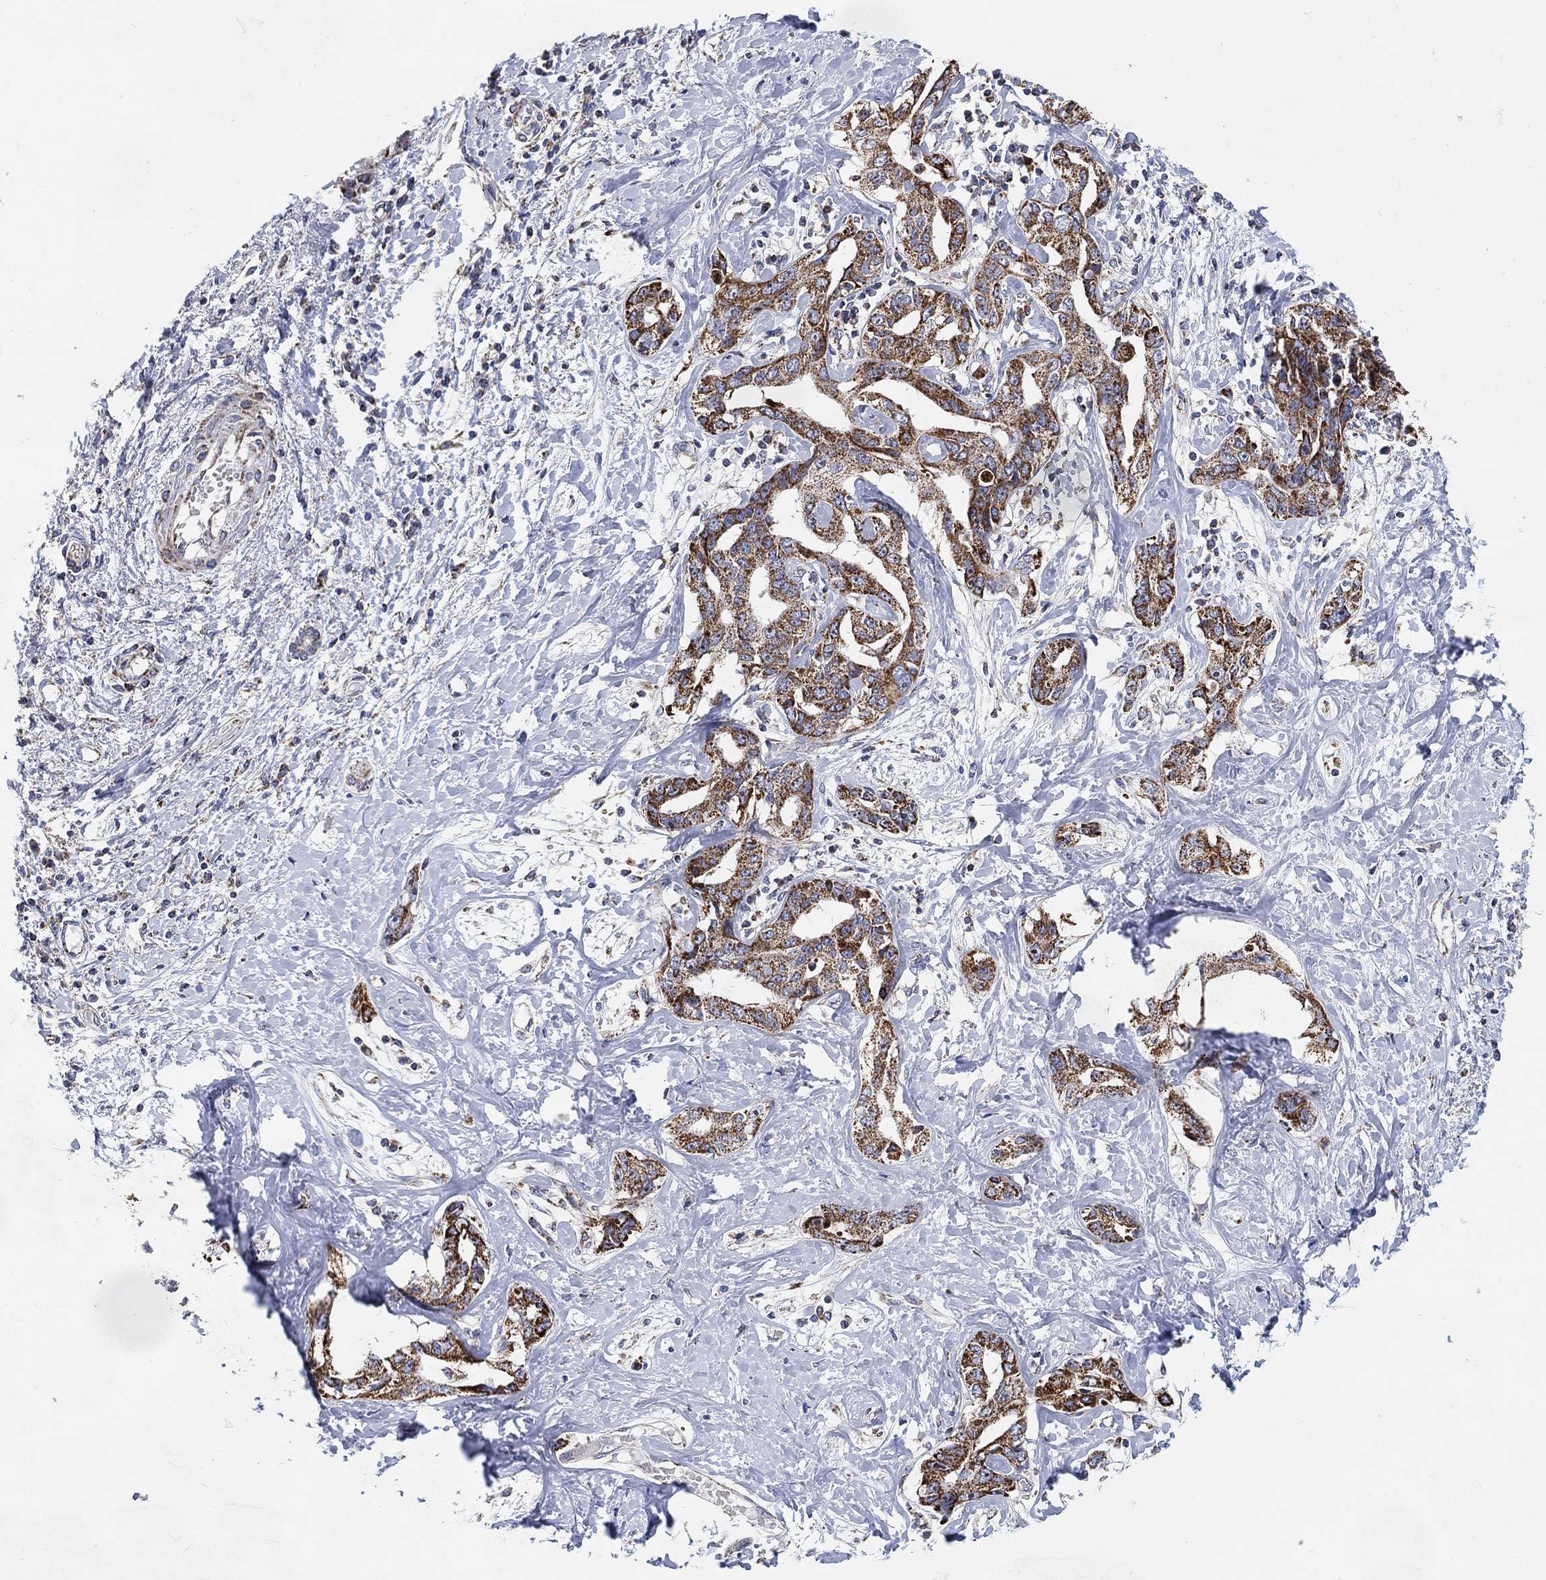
{"staining": {"intensity": "strong", "quantity": ">75%", "location": "cytoplasmic/membranous"}, "tissue": "liver cancer", "cell_type": "Tumor cells", "image_type": "cancer", "snomed": [{"axis": "morphology", "description": "Cholangiocarcinoma"}, {"axis": "topography", "description": "Liver"}], "caption": "Liver cancer stained for a protein shows strong cytoplasmic/membranous positivity in tumor cells. The protein is shown in brown color, while the nuclei are stained blue.", "gene": "GCAT", "patient": {"sex": "male", "age": 59}}